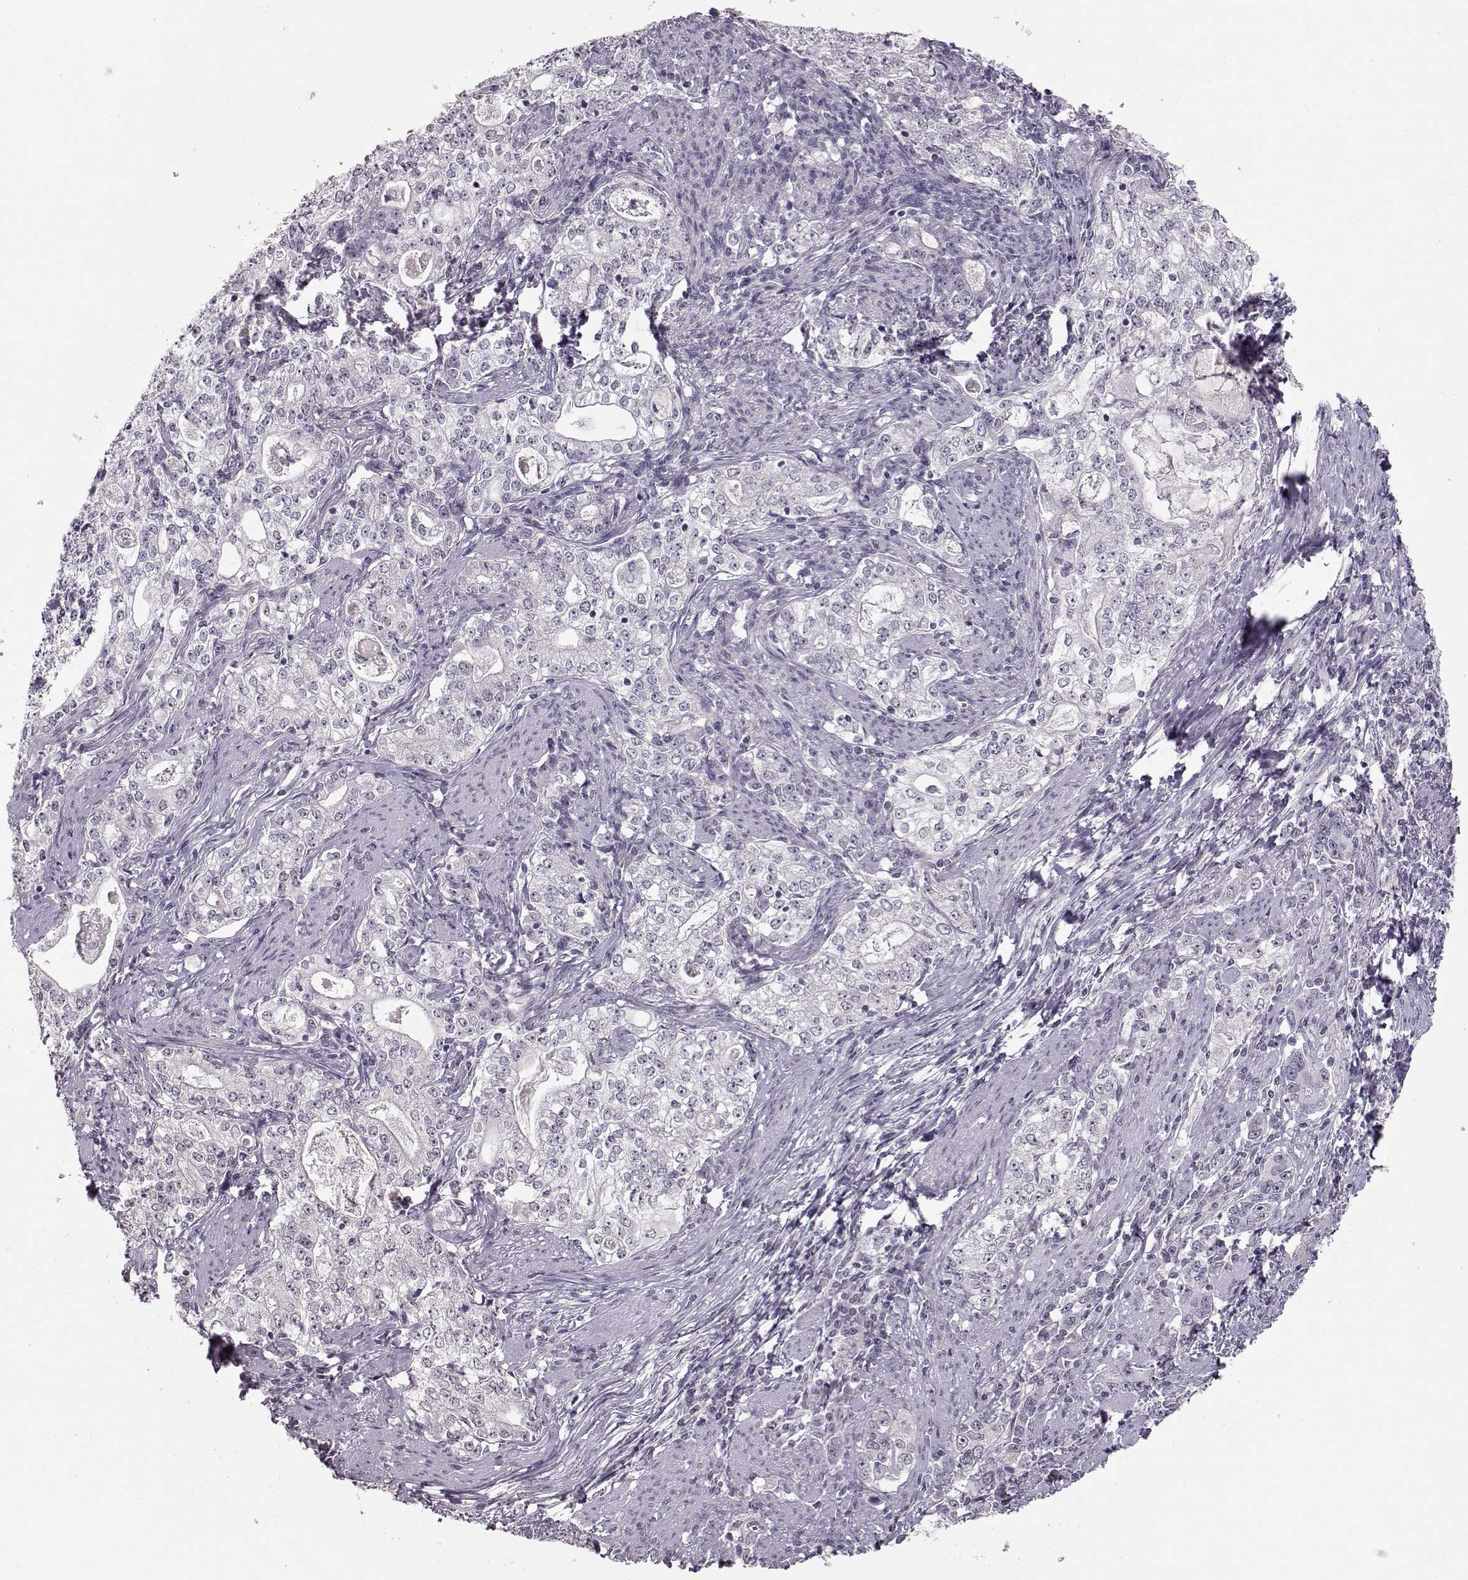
{"staining": {"intensity": "negative", "quantity": "none", "location": "none"}, "tissue": "stomach cancer", "cell_type": "Tumor cells", "image_type": "cancer", "snomed": [{"axis": "morphology", "description": "Adenocarcinoma, NOS"}, {"axis": "topography", "description": "Stomach, lower"}], "caption": "DAB immunohistochemical staining of human stomach adenocarcinoma reveals no significant expression in tumor cells. Brightfield microscopy of immunohistochemistry stained with DAB (brown) and hematoxylin (blue), captured at high magnification.", "gene": "PCP4", "patient": {"sex": "female", "age": 72}}